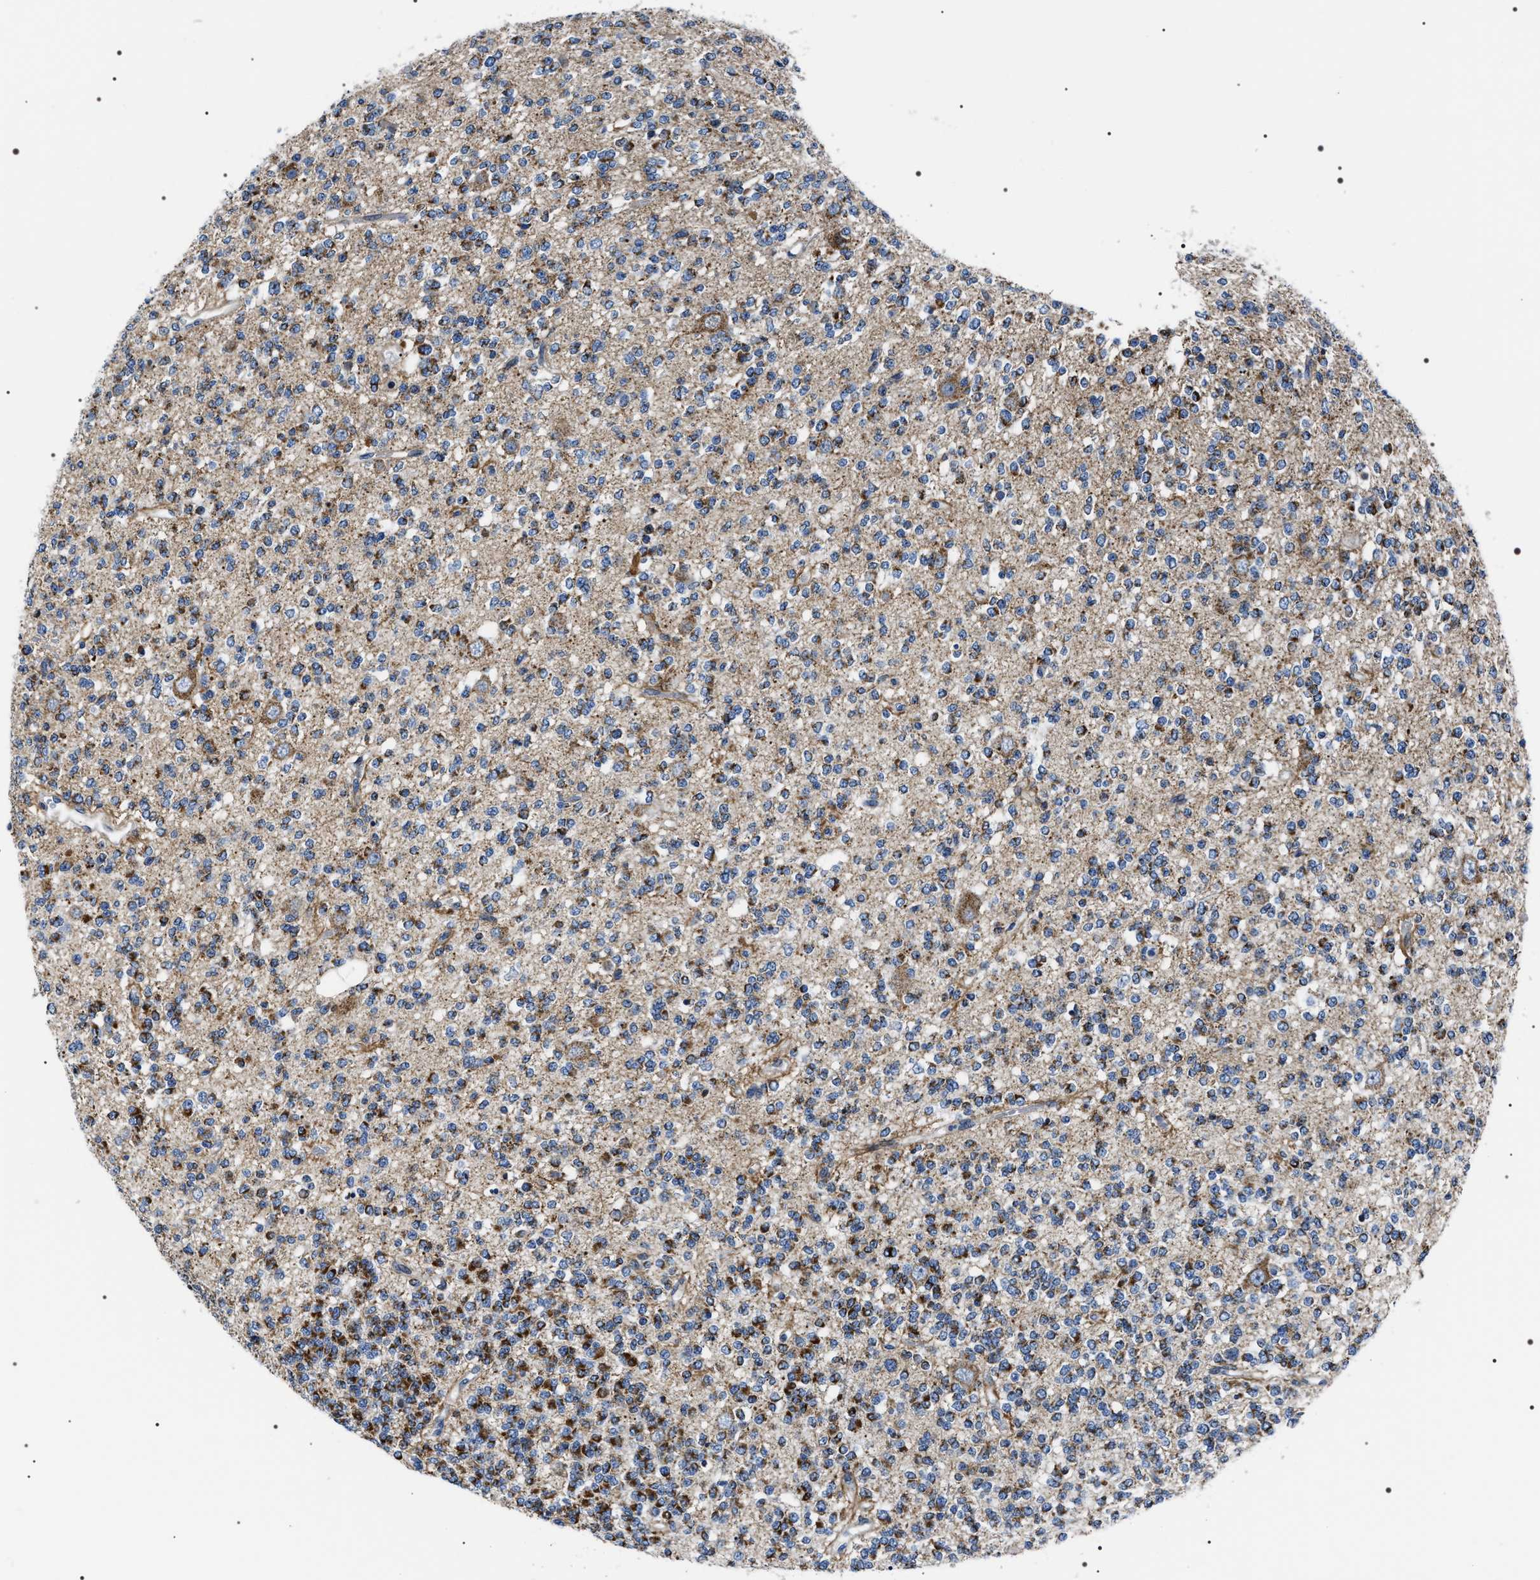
{"staining": {"intensity": "moderate", "quantity": ">75%", "location": "cytoplasmic/membranous"}, "tissue": "glioma", "cell_type": "Tumor cells", "image_type": "cancer", "snomed": [{"axis": "morphology", "description": "Glioma, malignant, Low grade"}, {"axis": "topography", "description": "Brain"}], "caption": "Immunohistochemistry (IHC) of glioma displays medium levels of moderate cytoplasmic/membranous staining in about >75% of tumor cells. The protein is shown in brown color, while the nuclei are stained blue.", "gene": "NTMT1", "patient": {"sex": "male", "age": 38}}